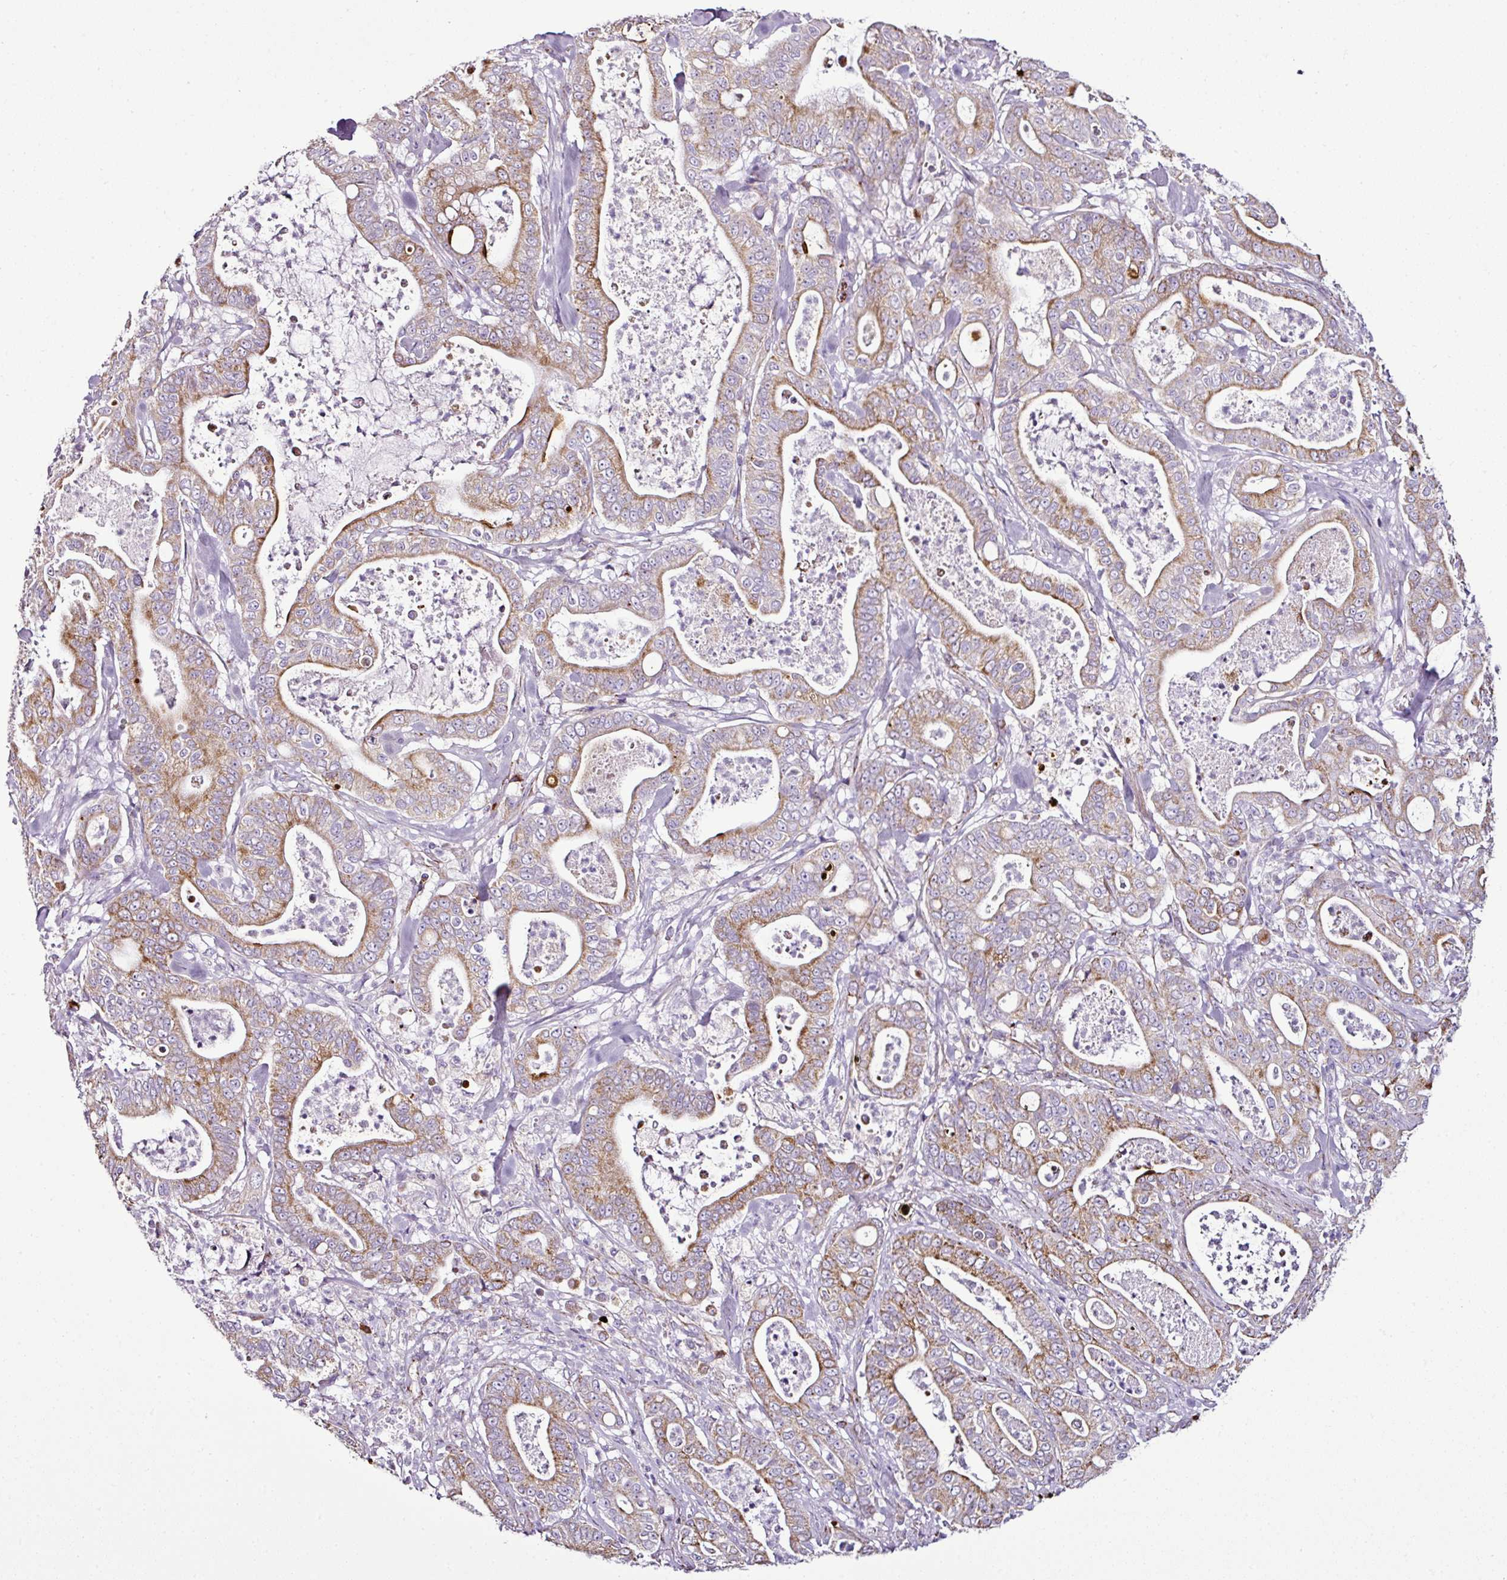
{"staining": {"intensity": "moderate", "quantity": ">75%", "location": "cytoplasmic/membranous"}, "tissue": "pancreatic cancer", "cell_type": "Tumor cells", "image_type": "cancer", "snomed": [{"axis": "morphology", "description": "Adenocarcinoma, NOS"}, {"axis": "topography", "description": "Pancreas"}], "caption": "Pancreatic cancer stained with a protein marker reveals moderate staining in tumor cells.", "gene": "DPAGT1", "patient": {"sex": "male", "age": 71}}